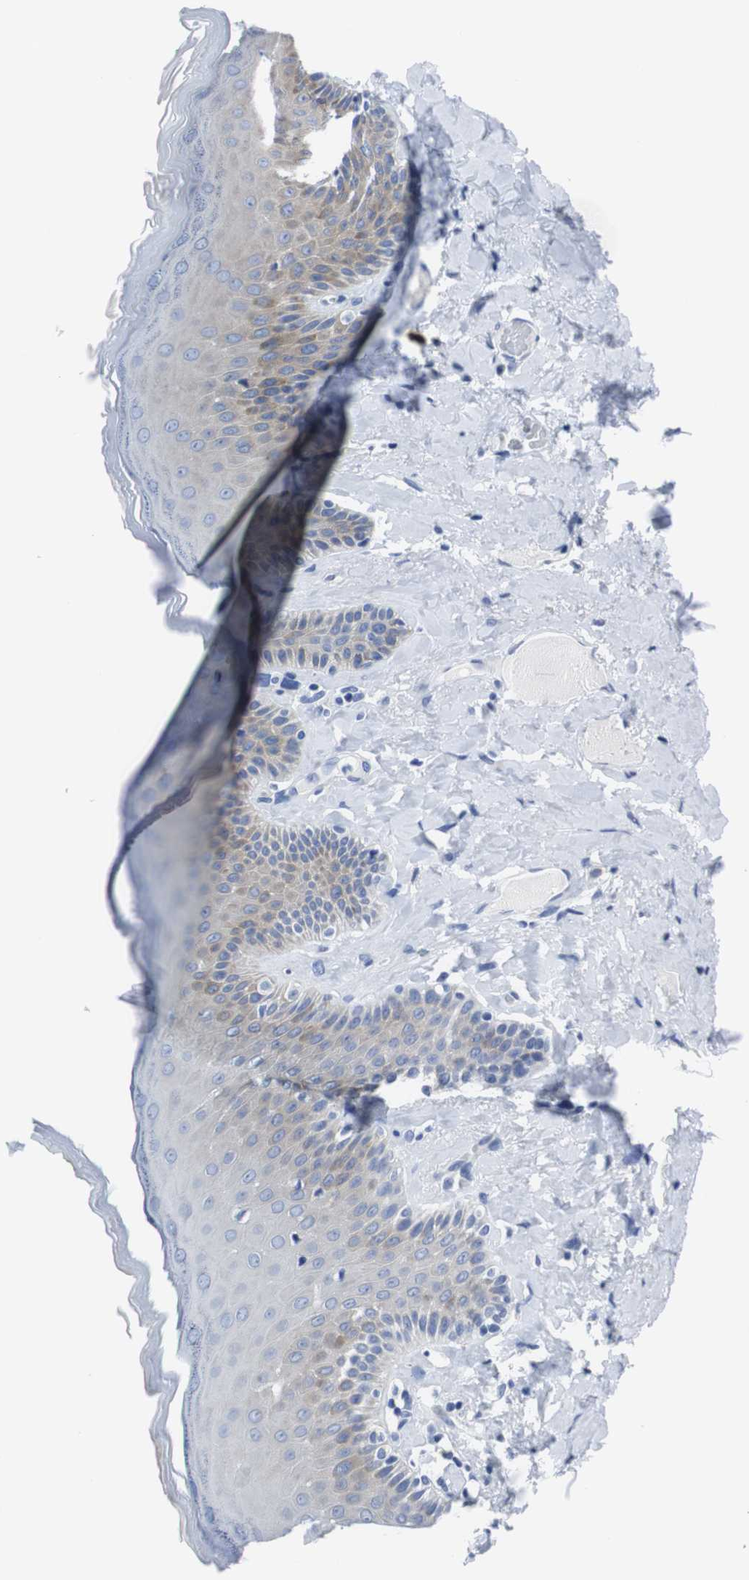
{"staining": {"intensity": "weak", "quantity": "25%-75%", "location": "cytoplasmic/membranous"}, "tissue": "skin", "cell_type": "Epidermal cells", "image_type": "normal", "snomed": [{"axis": "morphology", "description": "Normal tissue, NOS"}, {"axis": "topography", "description": "Anal"}], "caption": "DAB (3,3'-diaminobenzidine) immunohistochemical staining of benign human skin displays weak cytoplasmic/membranous protein expression in about 25%-75% of epidermal cells. The staining was performed using DAB, with brown indicating positive protein expression. Nuclei are stained blue with hematoxylin.", "gene": "EIF4A1", "patient": {"sex": "male", "age": 69}}